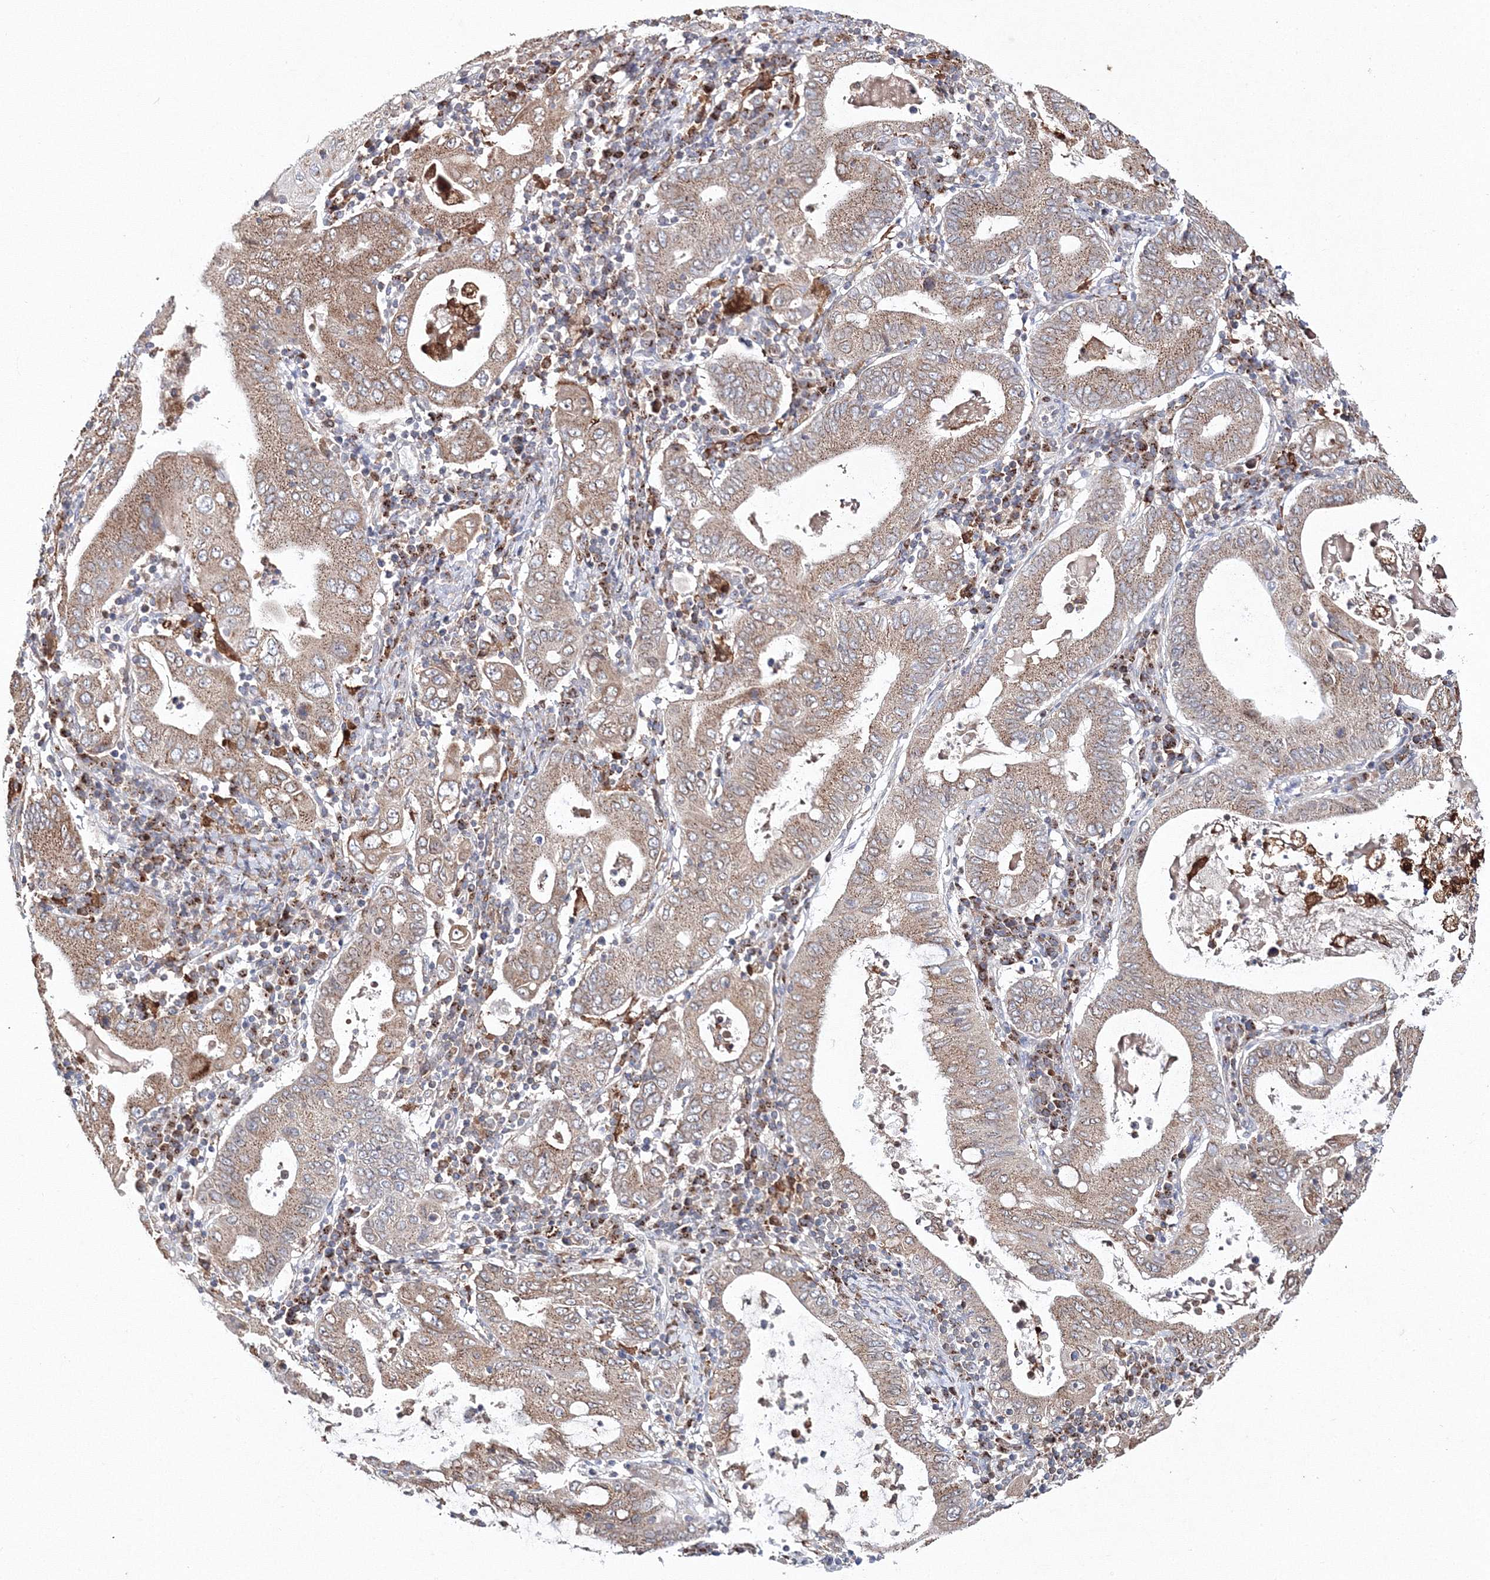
{"staining": {"intensity": "moderate", "quantity": ">75%", "location": "cytoplasmic/membranous"}, "tissue": "stomach cancer", "cell_type": "Tumor cells", "image_type": "cancer", "snomed": [{"axis": "morphology", "description": "Normal tissue, NOS"}, {"axis": "morphology", "description": "Adenocarcinoma, NOS"}, {"axis": "topography", "description": "Esophagus"}, {"axis": "topography", "description": "Stomach, upper"}, {"axis": "topography", "description": "Peripheral nerve tissue"}], "caption": "A micrograph of human stomach adenocarcinoma stained for a protein demonstrates moderate cytoplasmic/membranous brown staining in tumor cells. The protein of interest is stained brown, and the nuclei are stained in blue (DAB (3,3'-diaminobenzidine) IHC with brightfield microscopy, high magnification).", "gene": "ARCN1", "patient": {"sex": "male", "age": 62}}